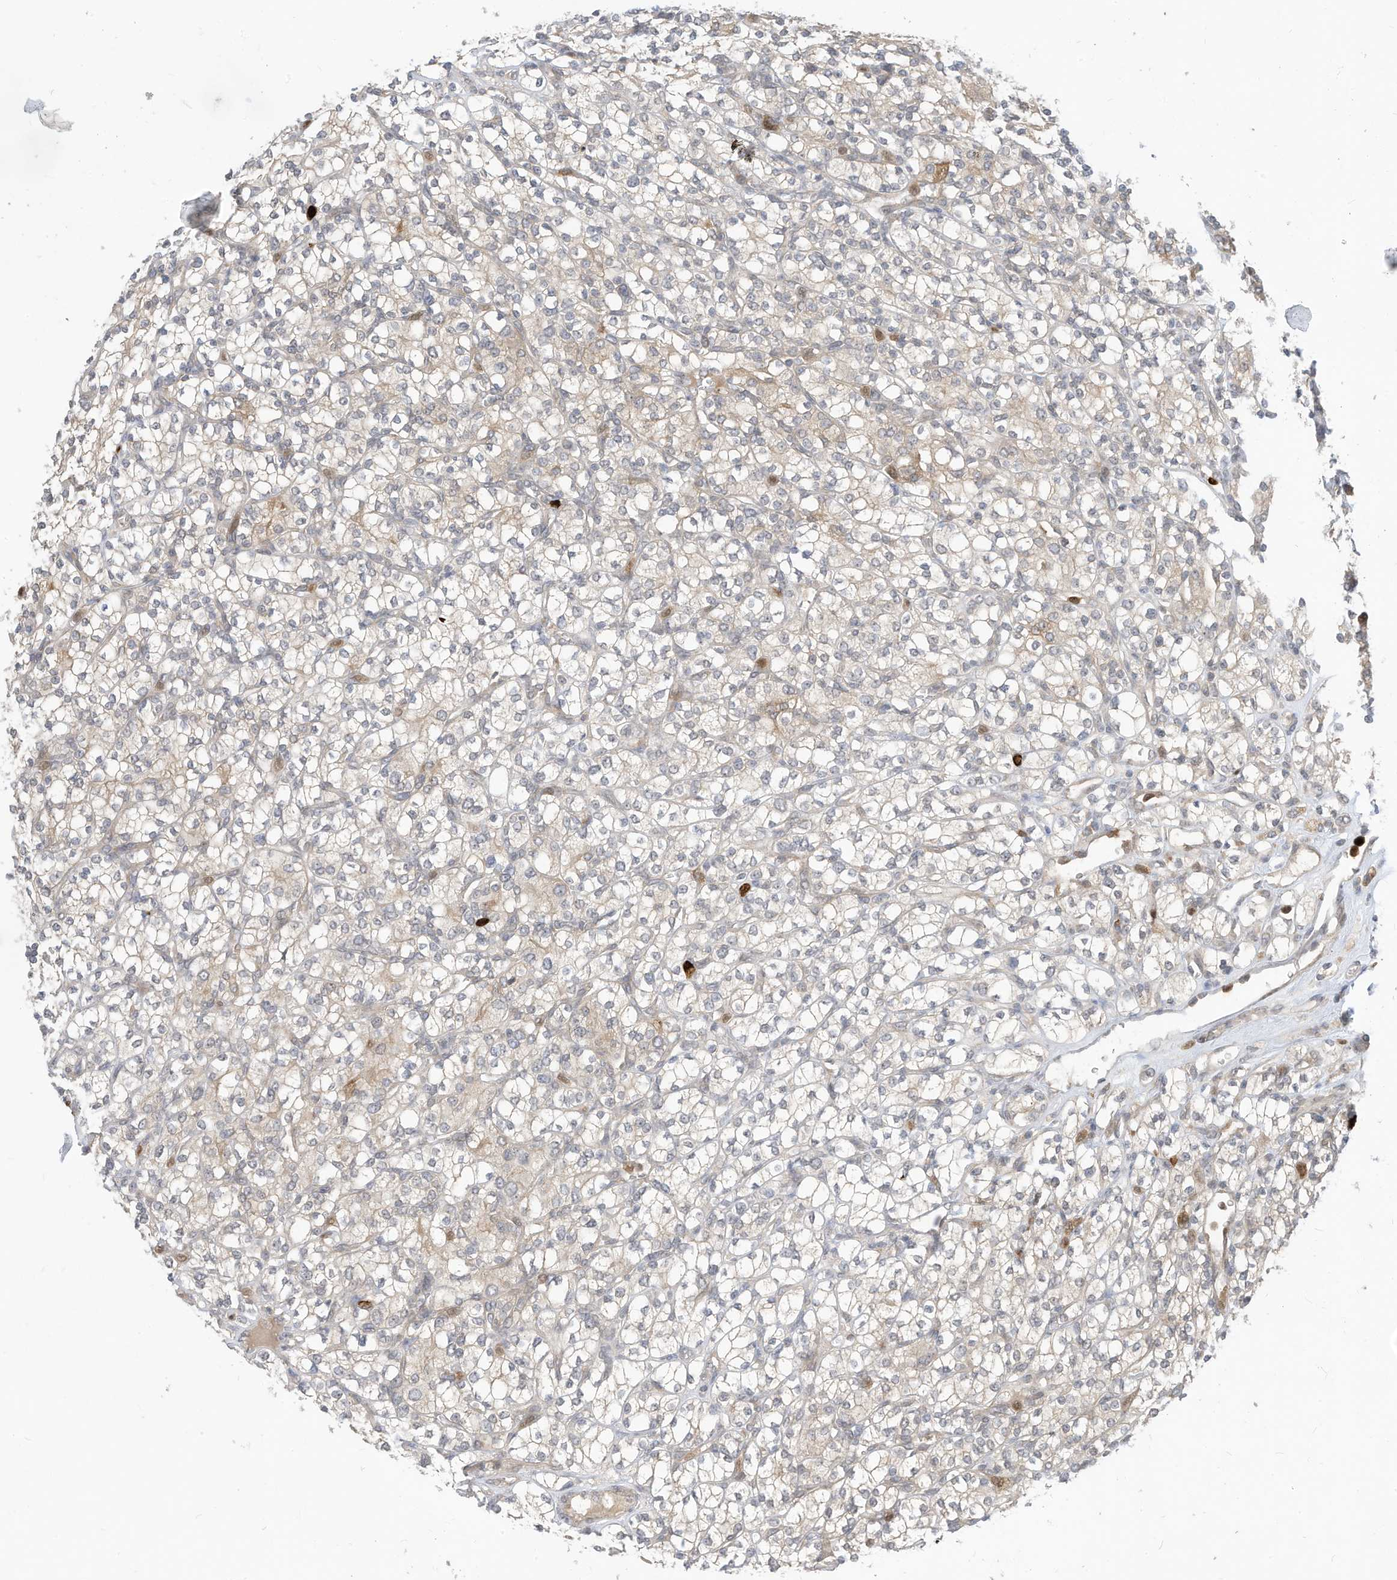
{"staining": {"intensity": "weak", "quantity": "<25%", "location": "cytoplasmic/membranous"}, "tissue": "renal cancer", "cell_type": "Tumor cells", "image_type": "cancer", "snomed": [{"axis": "morphology", "description": "Adenocarcinoma, NOS"}, {"axis": "topography", "description": "Kidney"}], "caption": "There is no significant staining in tumor cells of renal cancer.", "gene": "CNKSR1", "patient": {"sex": "male", "age": 77}}